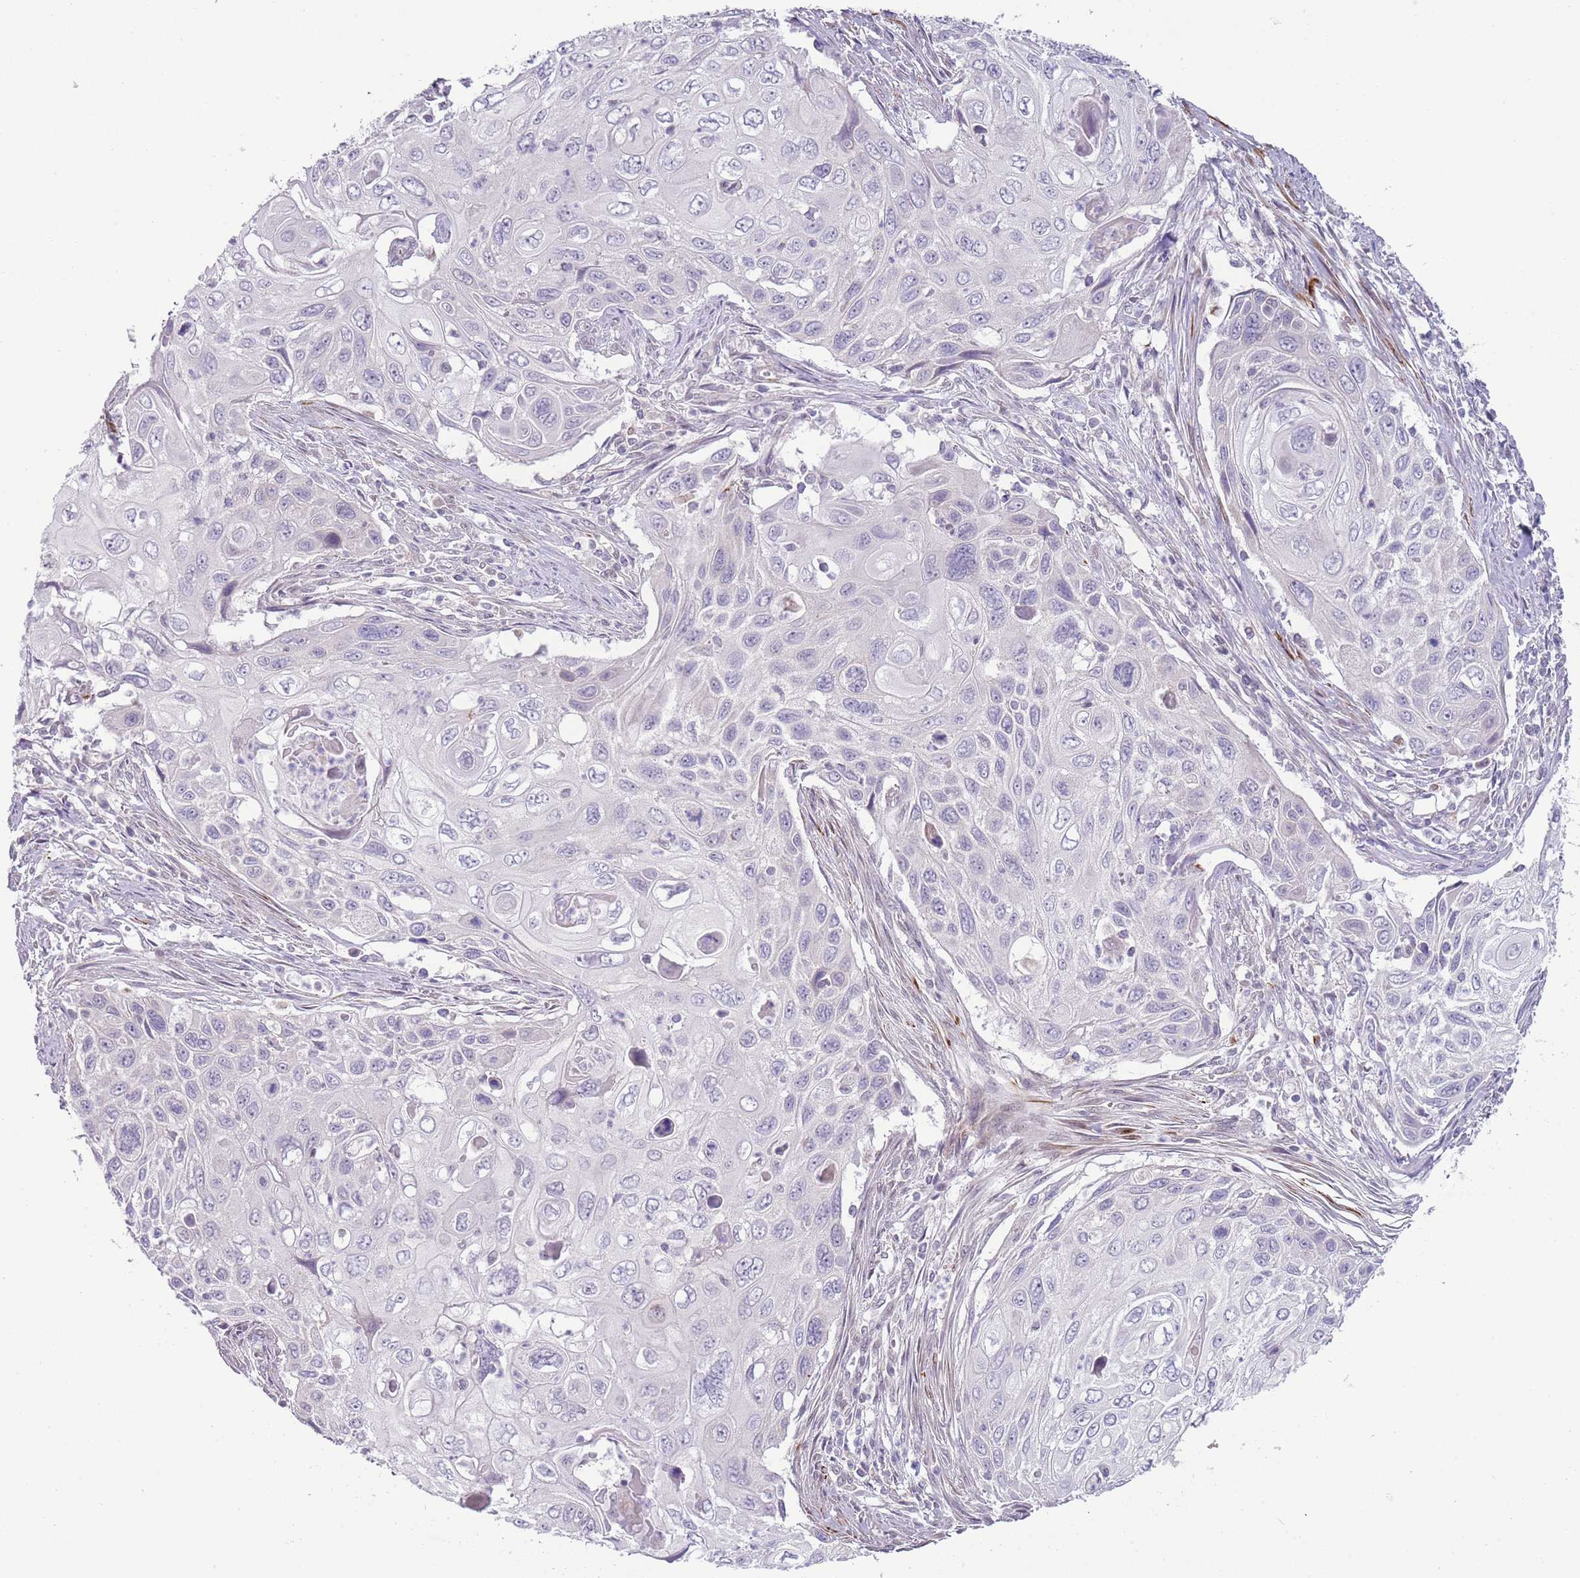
{"staining": {"intensity": "negative", "quantity": "none", "location": "none"}, "tissue": "cervical cancer", "cell_type": "Tumor cells", "image_type": "cancer", "snomed": [{"axis": "morphology", "description": "Squamous cell carcinoma, NOS"}, {"axis": "topography", "description": "Cervix"}], "caption": "Tumor cells are negative for brown protein staining in cervical cancer.", "gene": "NBPF3", "patient": {"sex": "female", "age": 70}}